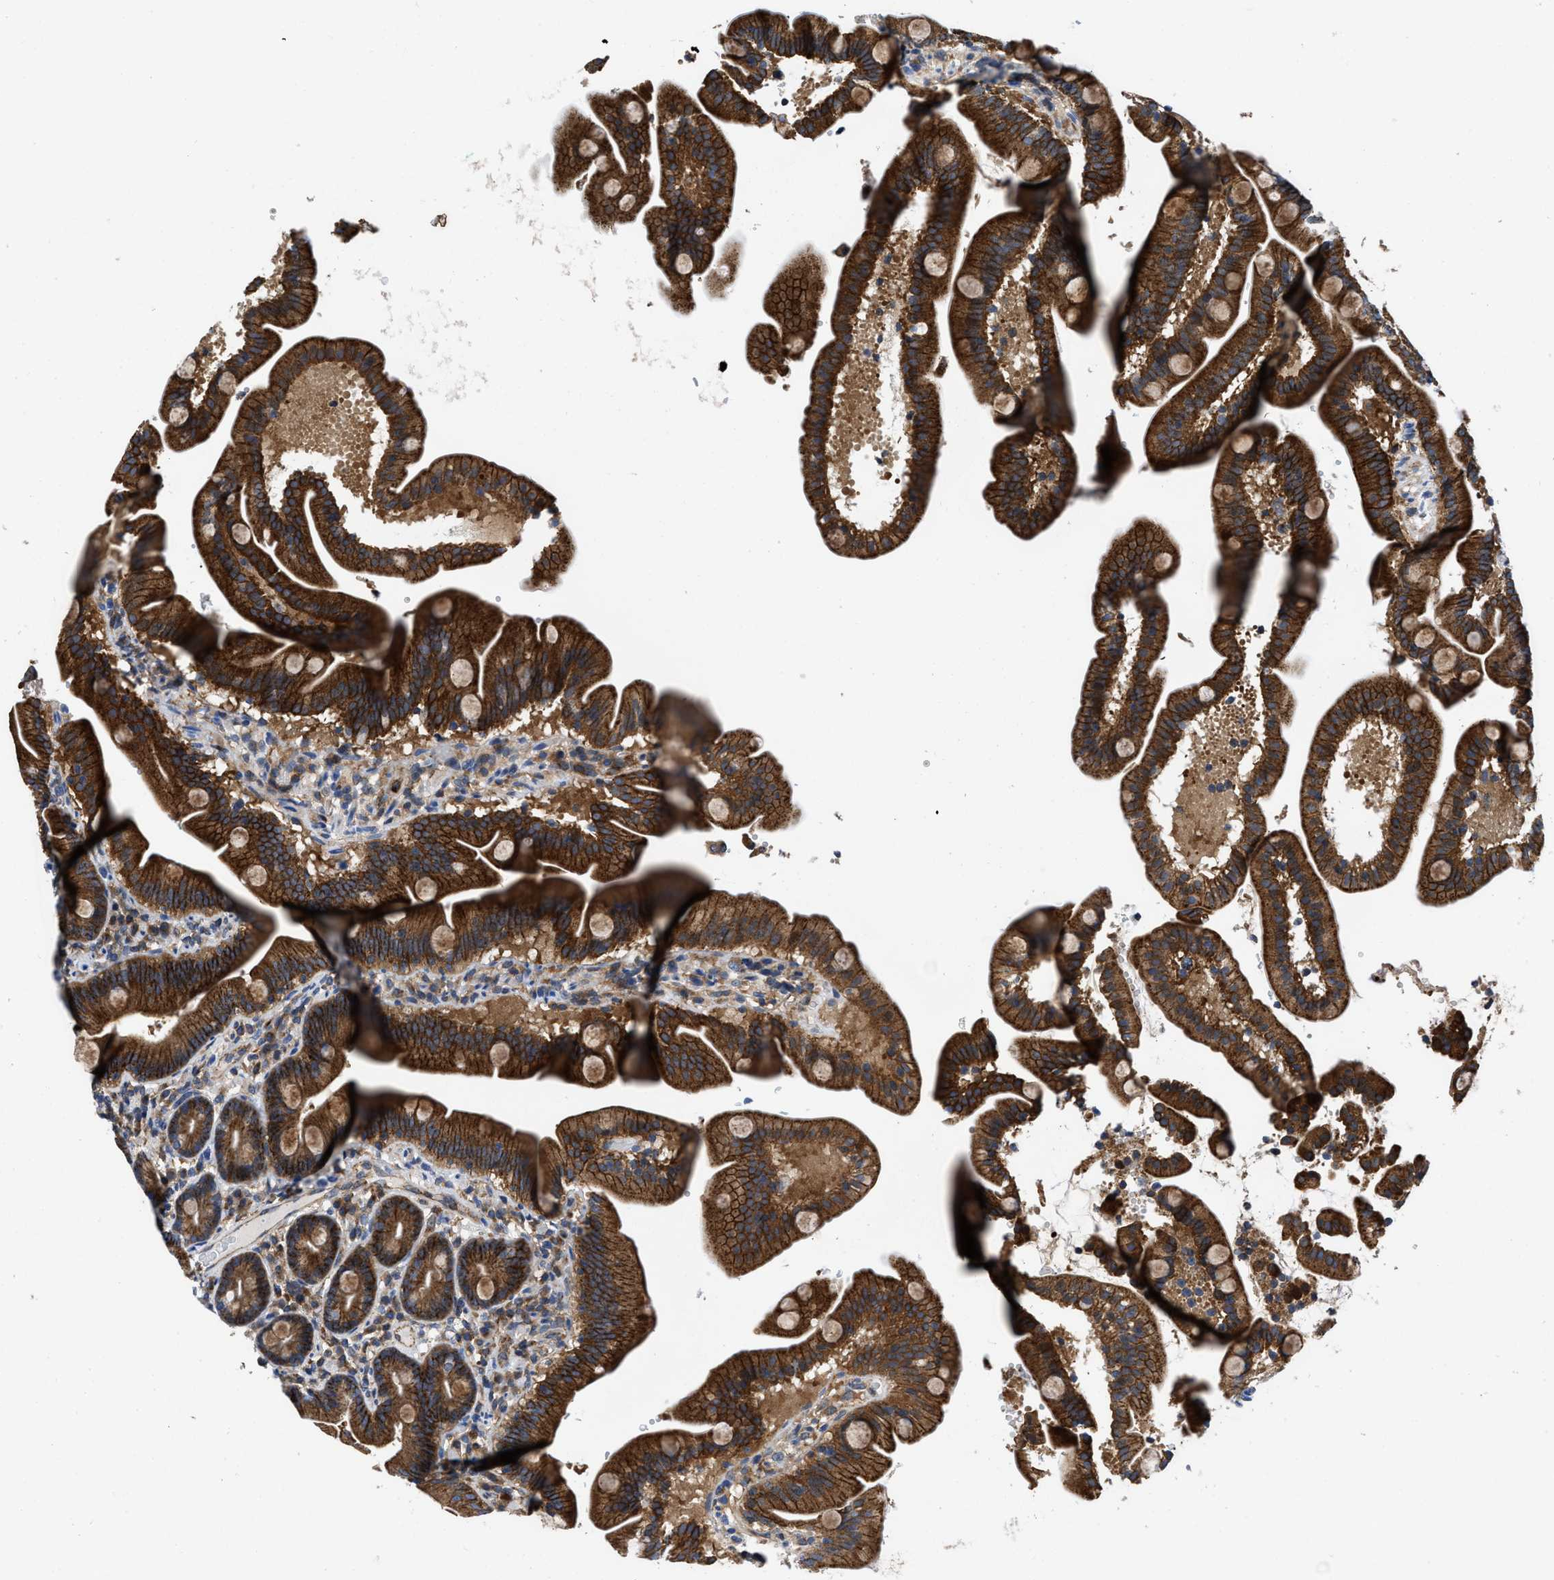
{"staining": {"intensity": "strong", "quantity": ">75%", "location": "cytoplasmic/membranous"}, "tissue": "duodenum", "cell_type": "Glandular cells", "image_type": "normal", "snomed": [{"axis": "morphology", "description": "Normal tissue, NOS"}, {"axis": "topography", "description": "Duodenum"}], "caption": "Benign duodenum exhibits strong cytoplasmic/membranous expression in about >75% of glandular cells, visualized by immunohistochemistry. The staining was performed using DAB (3,3'-diaminobenzidine) to visualize the protein expression in brown, while the nuclei were stained in blue with hematoxylin (Magnification: 20x).", "gene": "ENPP4", "patient": {"sex": "male", "age": 54}}